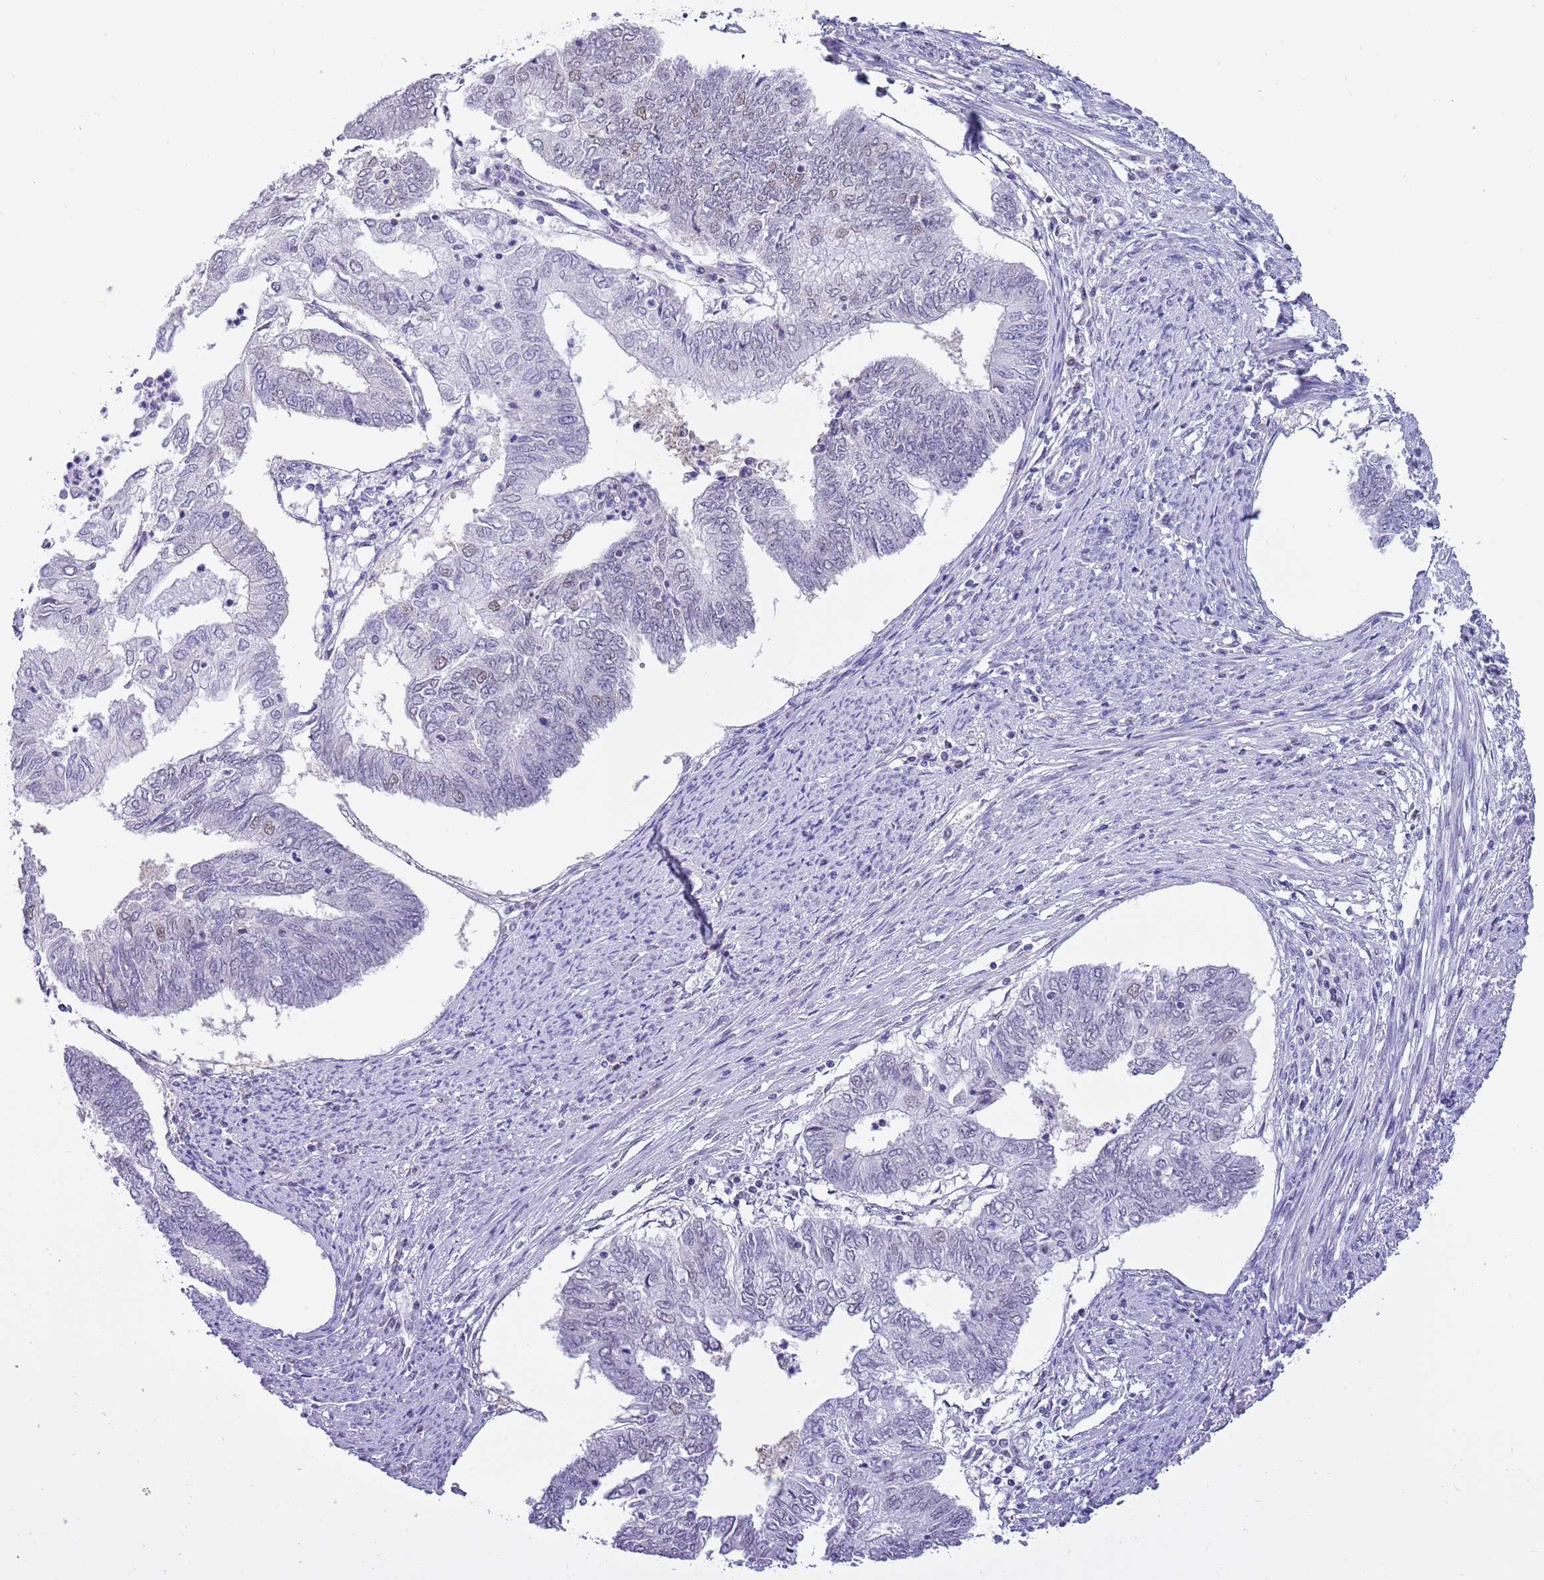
{"staining": {"intensity": "negative", "quantity": "none", "location": "none"}, "tissue": "endometrial cancer", "cell_type": "Tumor cells", "image_type": "cancer", "snomed": [{"axis": "morphology", "description": "Adenocarcinoma, NOS"}, {"axis": "topography", "description": "Endometrium"}], "caption": "Endometrial cancer (adenocarcinoma) stained for a protein using immunohistochemistry (IHC) displays no staining tumor cells.", "gene": "PPP1R17", "patient": {"sex": "female", "age": 68}}